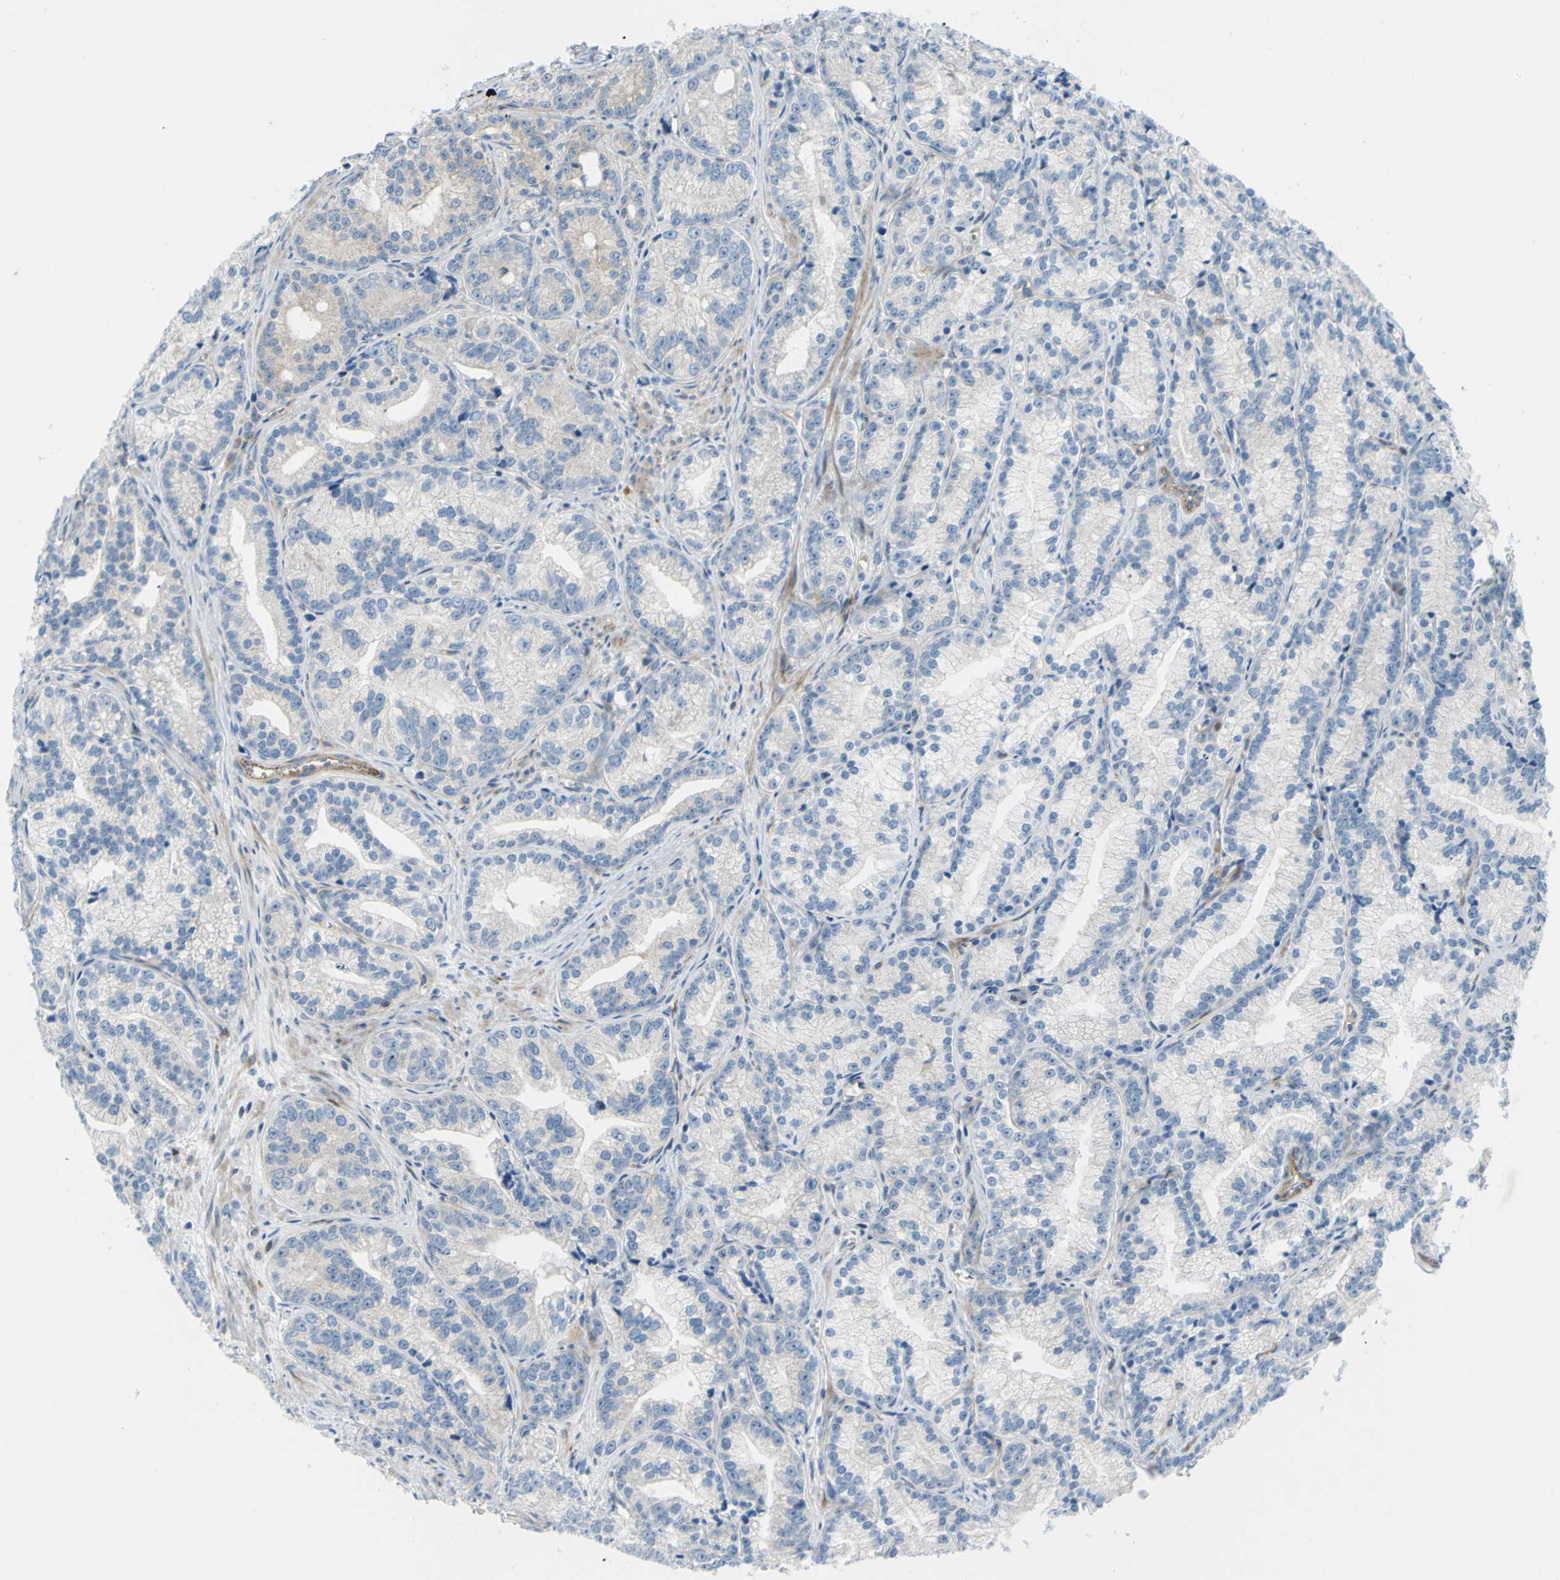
{"staining": {"intensity": "negative", "quantity": "none", "location": "none"}, "tissue": "prostate cancer", "cell_type": "Tumor cells", "image_type": "cancer", "snomed": [{"axis": "morphology", "description": "Adenocarcinoma, Low grade"}, {"axis": "topography", "description": "Prostate"}], "caption": "High power microscopy micrograph of an immunohistochemistry (IHC) micrograph of prostate low-grade adenocarcinoma, revealing no significant positivity in tumor cells.", "gene": "PAK2", "patient": {"sex": "male", "age": 89}}